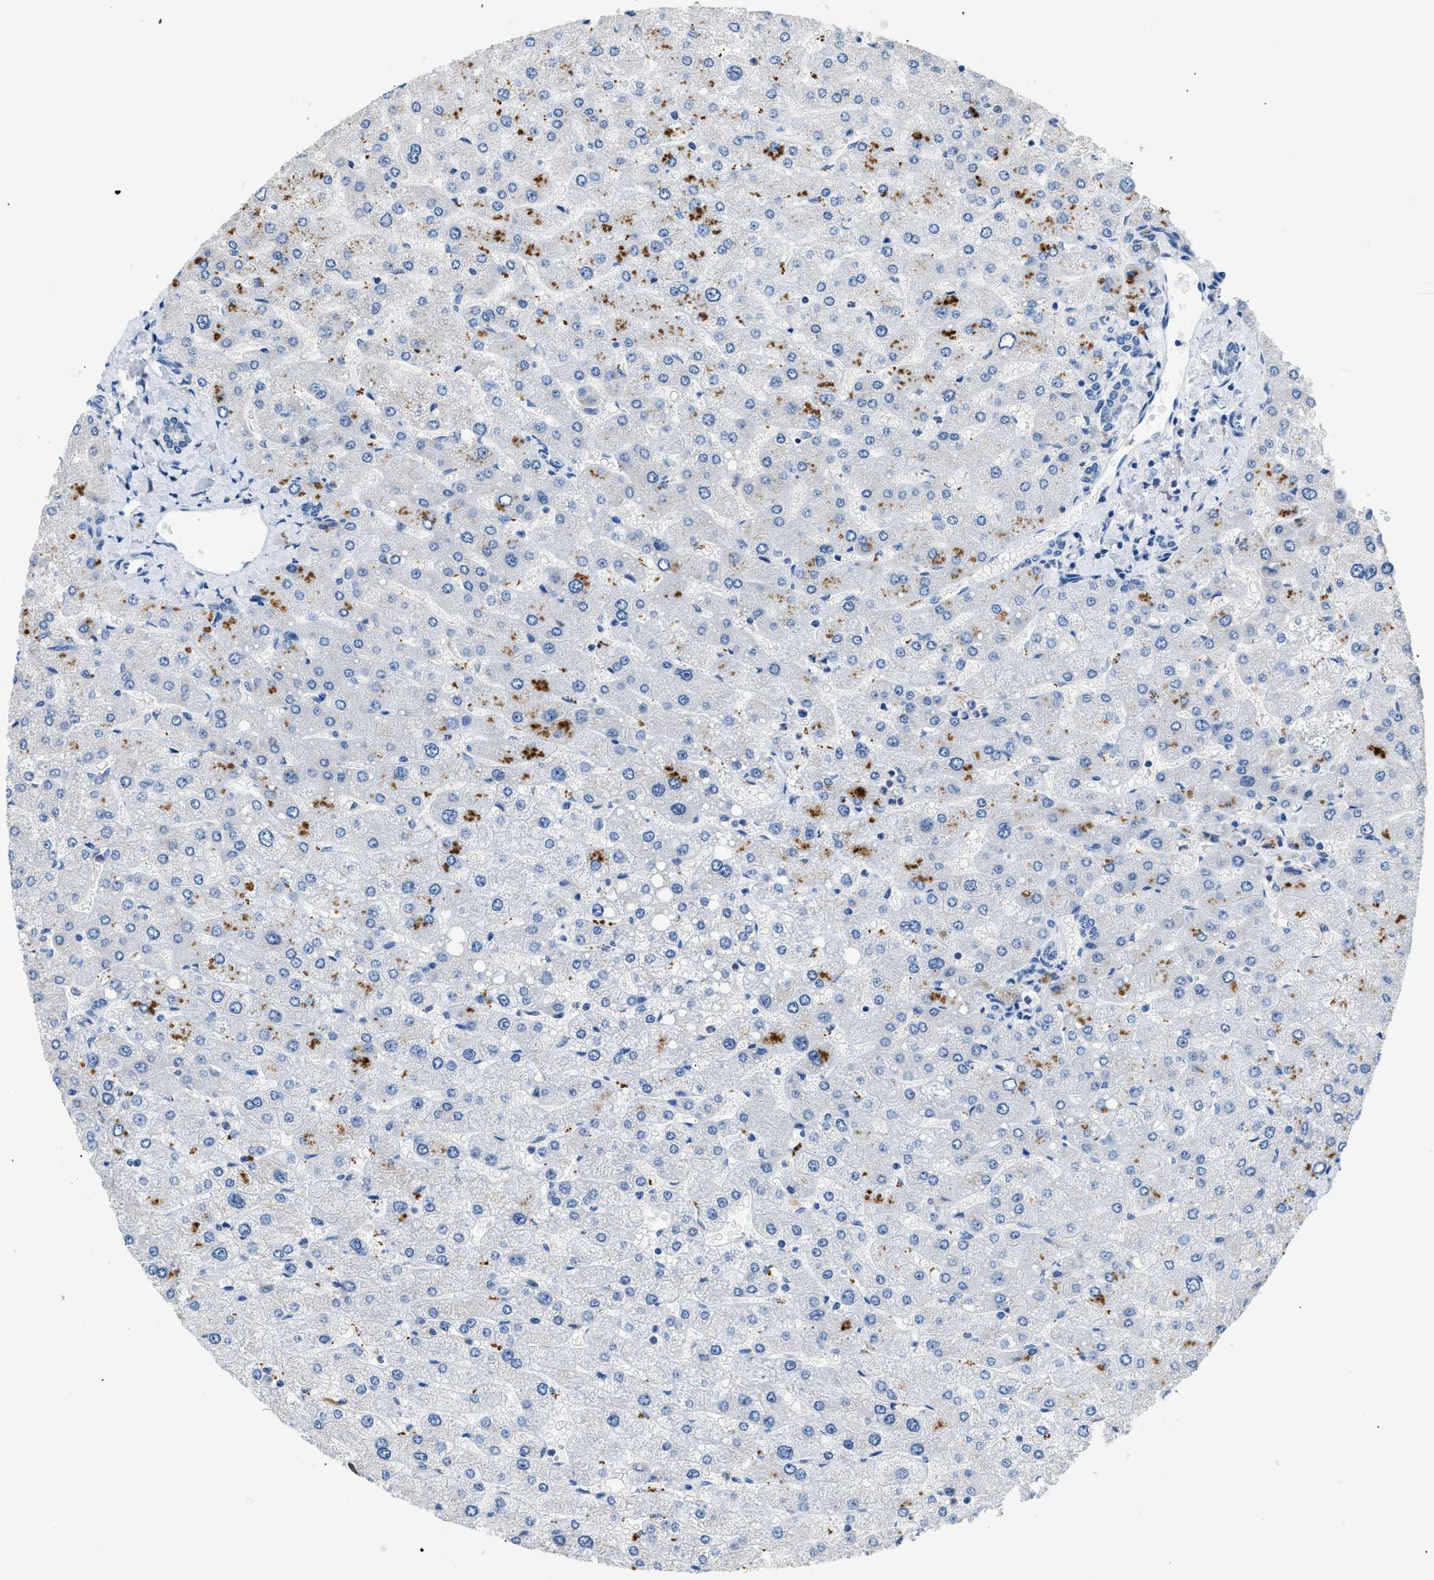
{"staining": {"intensity": "negative", "quantity": "none", "location": "none"}, "tissue": "liver", "cell_type": "Cholangiocytes", "image_type": "normal", "snomed": [{"axis": "morphology", "description": "Normal tissue, NOS"}, {"axis": "topography", "description": "Liver"}], "caption": "This is a histopathology image of immunohistochemistry staining of unremarkable liver, which shows no expression in cholangiocytes. (DAB immunohistochemistry with hematoxylin counter stain).", "gene": "TOMM34", "patient": {"sex": "male", "age": 55}}